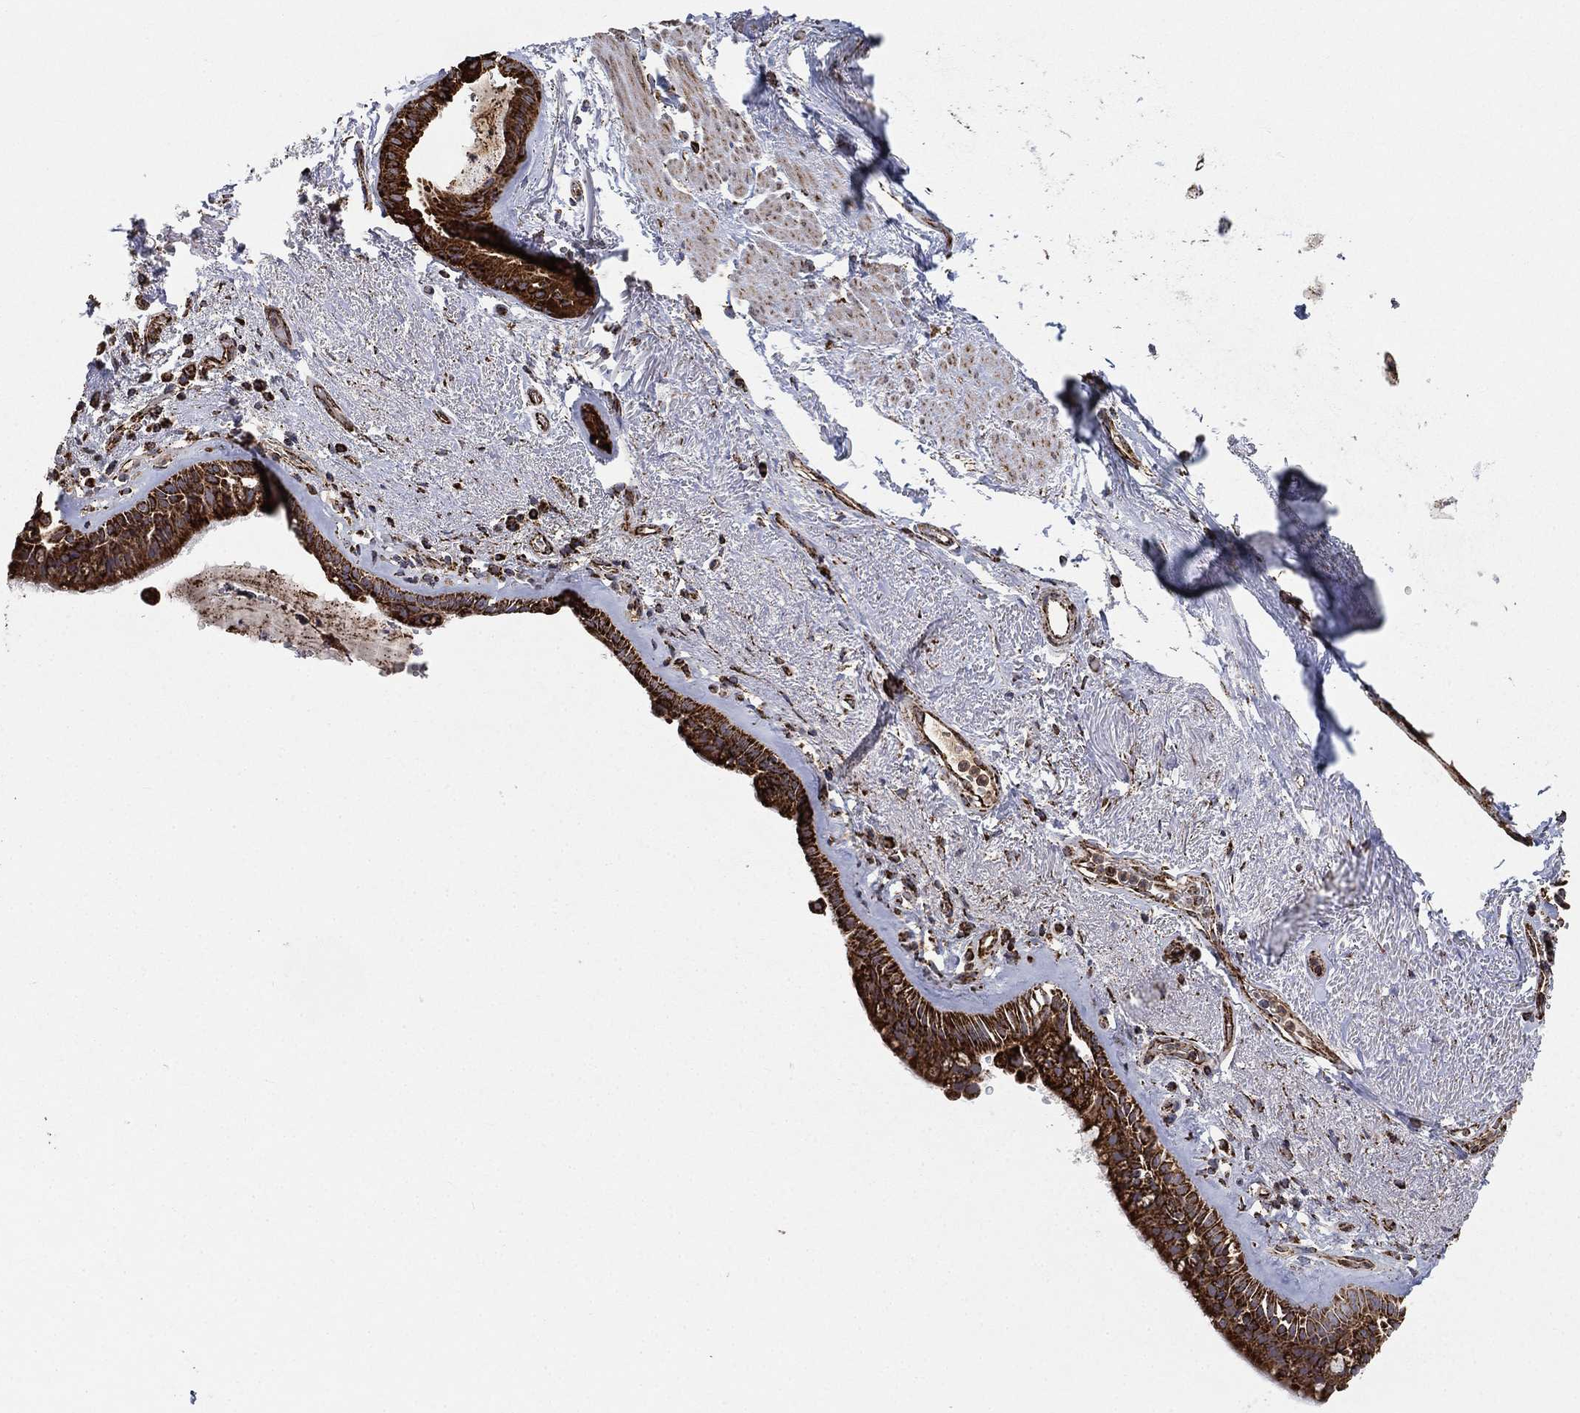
{"staining": {"intensity": "strong", "quantity": ">75%", "location": "cytoplasmic/membranous"}, "tissue": "bronchus", "cell_type": "Respiratory epithelial cells", "image_type": "normal", "snomed": [{"axis": "morphology", "description": "Normal tissue, NOS"}, {"axis": "topography", "description": "Bronchus"}], "caption": "Strong cytoplasmic/membranous positivity for a protein is identified in about >75% of respiratory epithelial cells of unremarkable bronchus using immunohistochemistry (IHC).", "gene": "SLC38A7", "patient": {"sex": "male", "age": 82}}